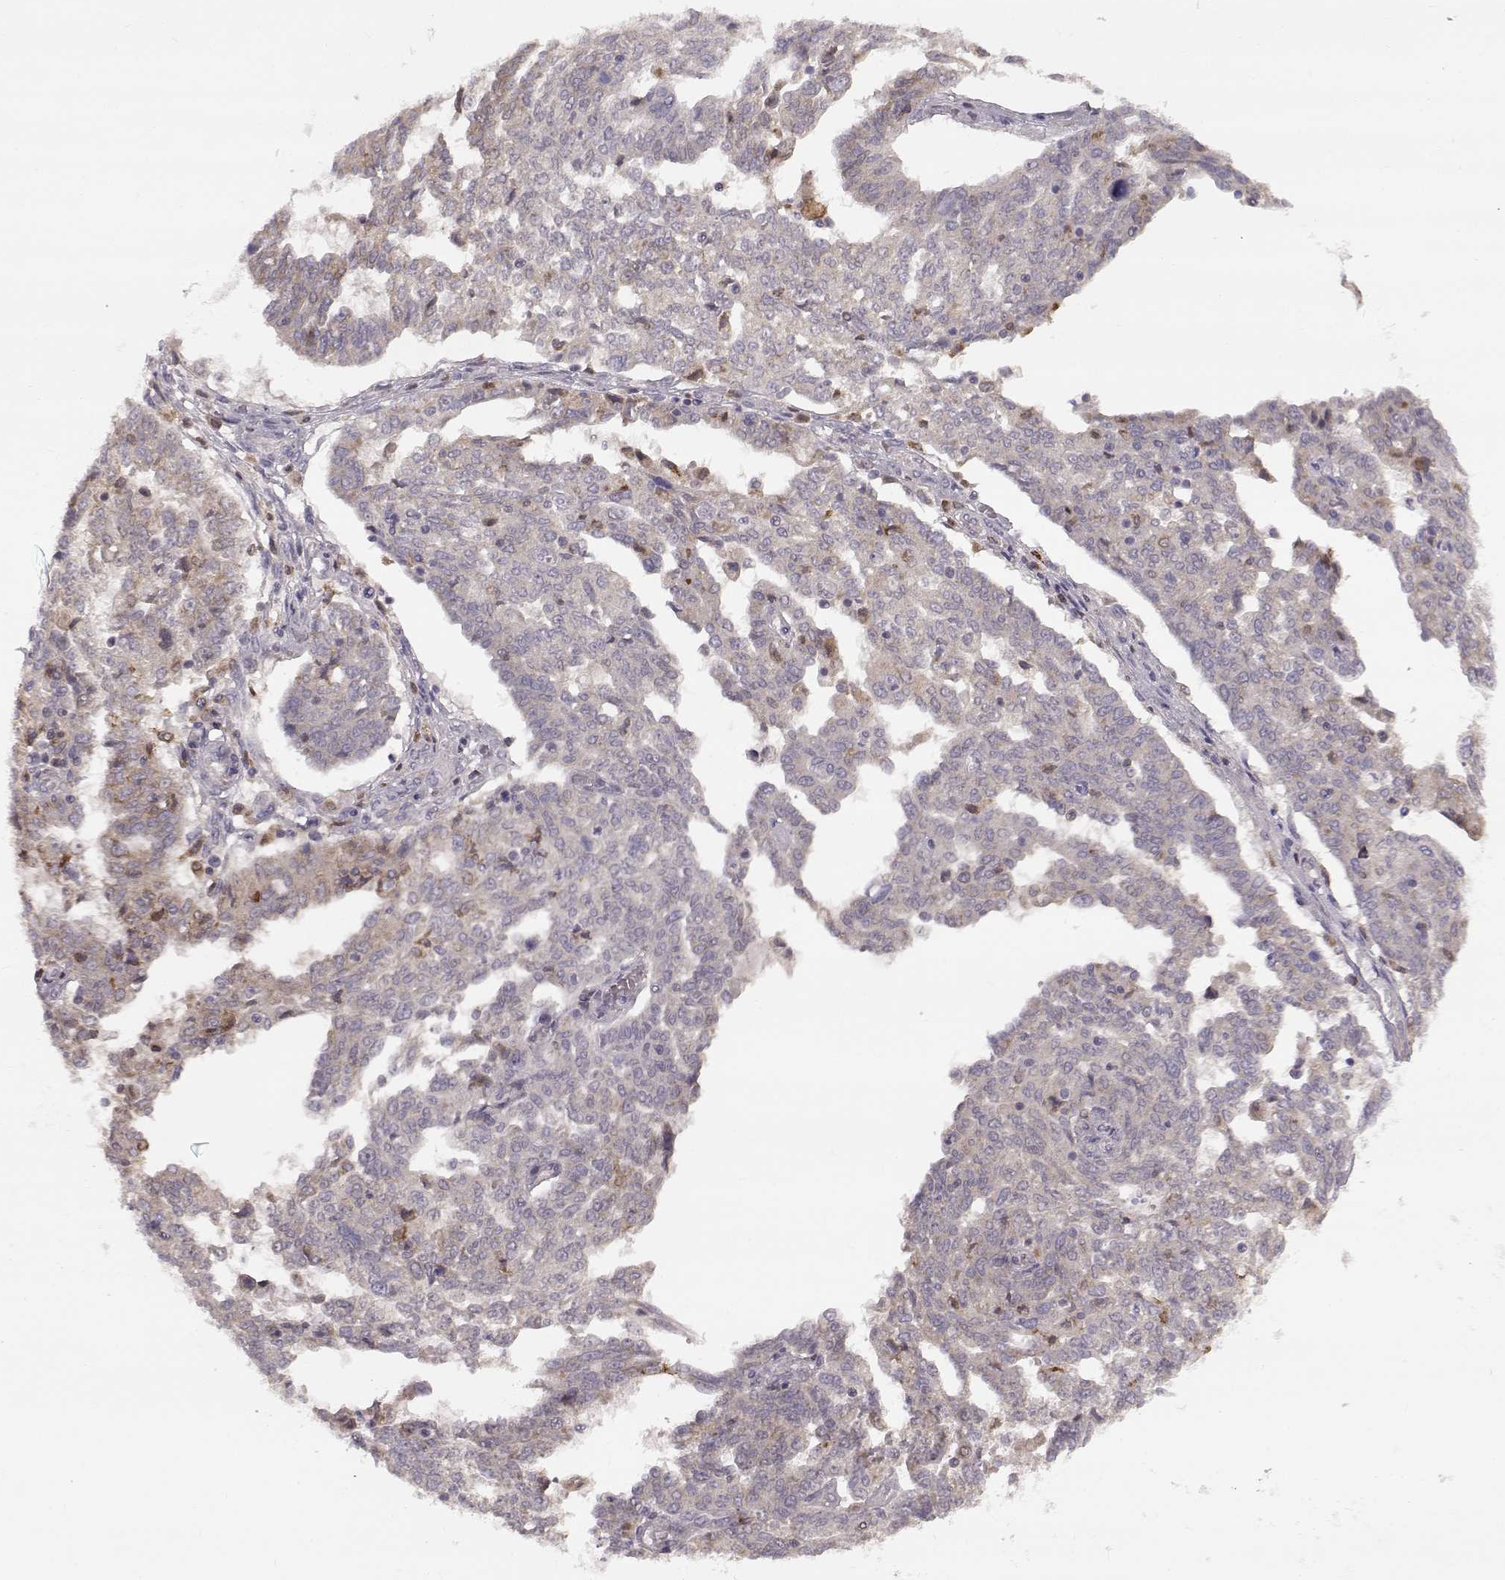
{"staining": {"intensity": "negative", "quantity": "none", "location": "none"}, "tissue": "ovarian cancer", "cell_type": "Tumor cells", "image_type": "cancer", "snomed": [{"axis": "morphology", "description": "Cystadenocarcinoma, serous, NOS"}, {"axis": "topography", "description": "Ovary"}], "caption": "IHC photomicrograph of neoplastic tissue: human ovarian cancer (serous cystadenocarcinoma) stained with DAB reveals no significant protein staining in tumor cells.", "gene": "SPAG17", "patient": {"sex": "female", "age": 67}}